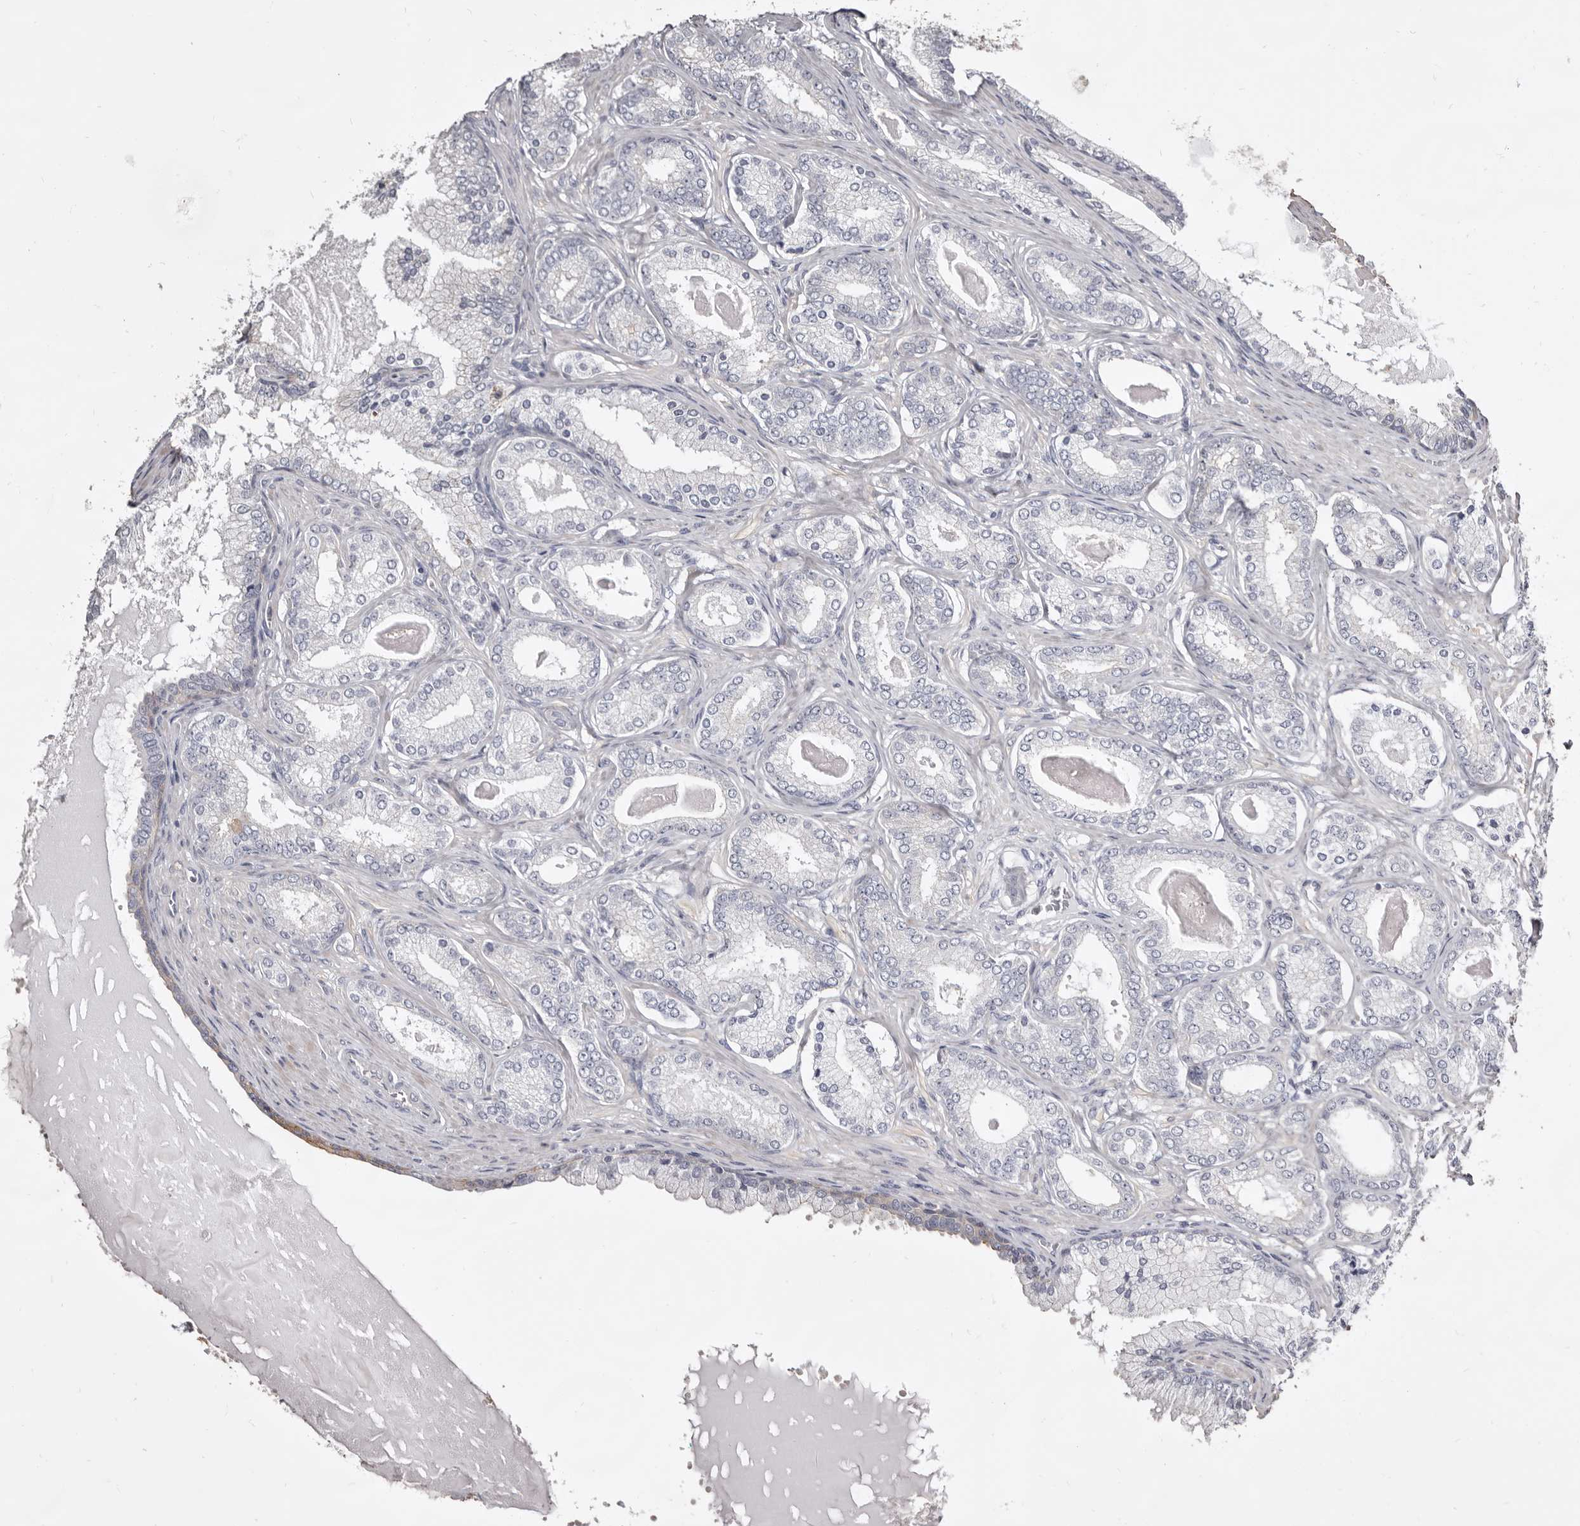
{"staining": {"intensity": "negative", "quantity": "none", "location": "none"}, "tissue": "prostate cancer", "cell_type": "Tumor cells", "image_type": "cancer", "snomed": [{"axis": "morphology", "description": "Adenocarcinoma, Low grade"}, {"axis": "topography", "description": "Prostate"}], "caption": "Tumor cells are negative for brown protein staining in prostate low-grade adenocarcinoma.", "gene": "LAD1", "patient": {"sex": "male", "age": 70}}